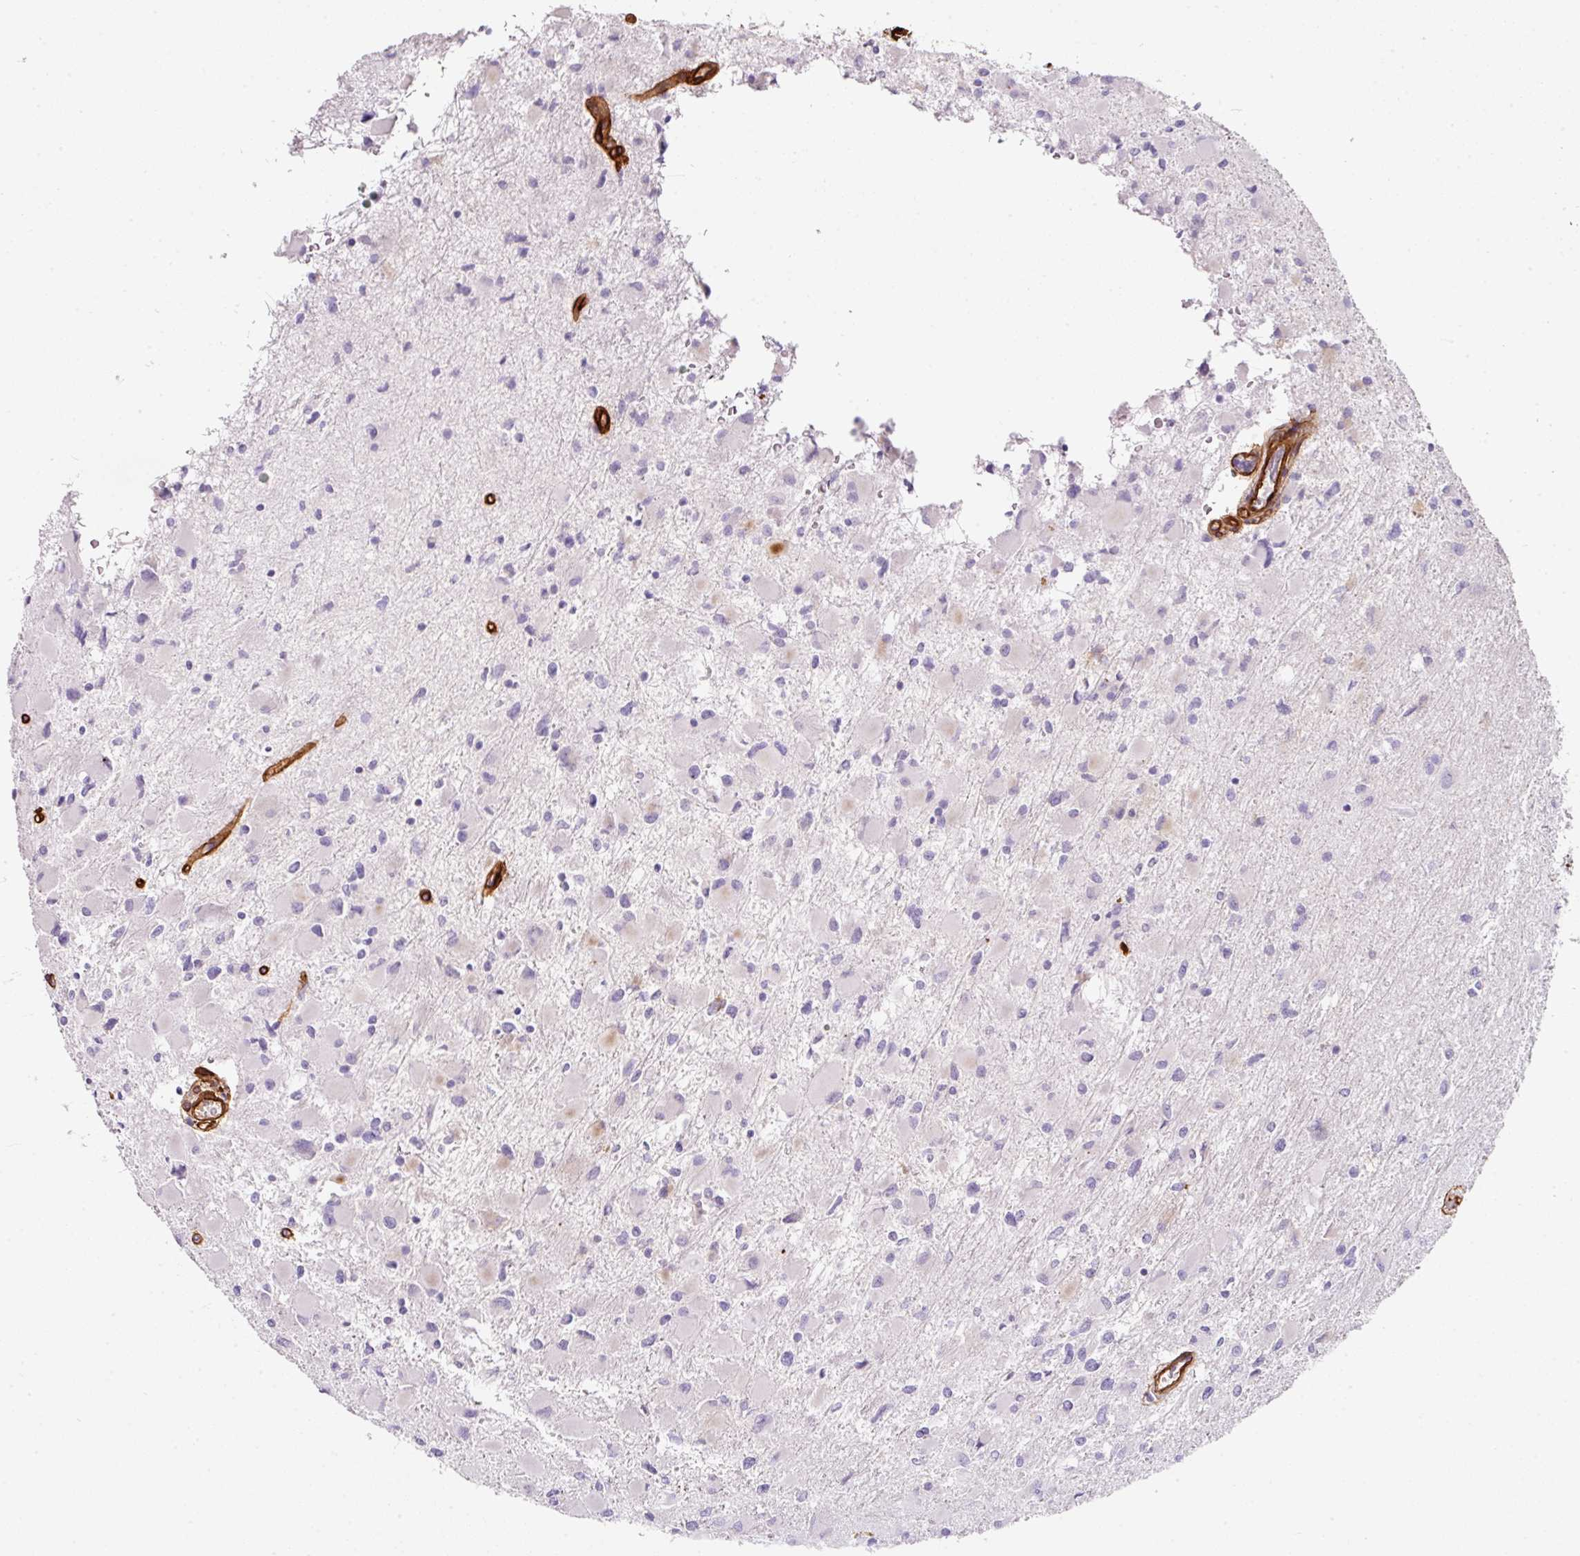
{"staining": {"intensity": "negative", "quantity": "none", "location": "none"}, "tissue": "glioma", "cell_type": "Tumor cells", "image_type": "cancer", "snomed": [{"axis": "morphology", "description": "Glioma, malignant, High grade"}, {"axis": "topography", "description": "Cerebral cortex"}], "caption": "Tumor cells show no significant staining in glioma.", "gene": "LOXL4", "patient": {"sex": "female", "age": 36}}